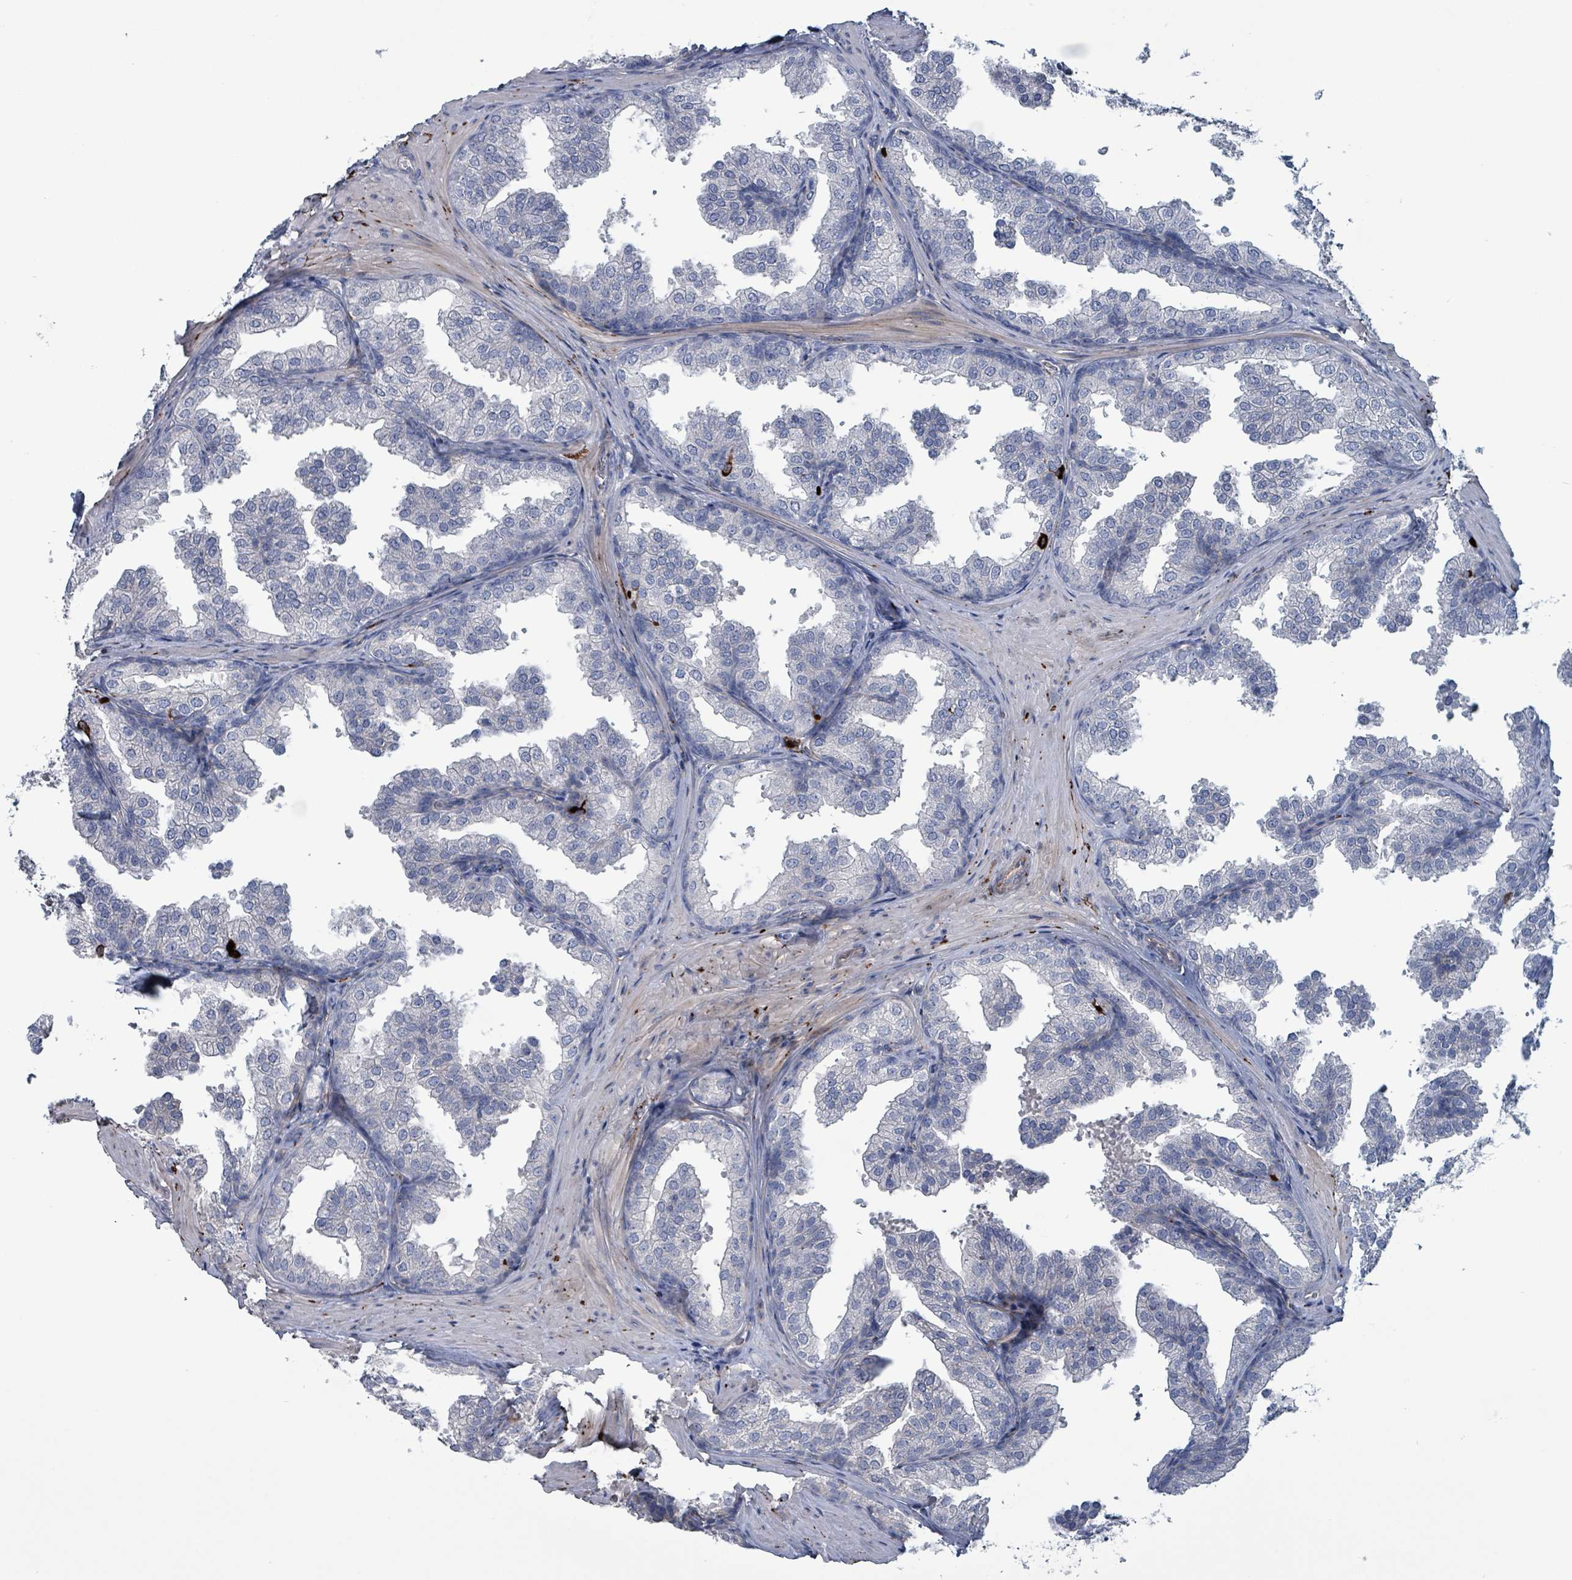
{"staining": {"intensity": "negative", "quantity": "none", "location": "none"}, "tissue": "prostate", "cell_type": "Glandular cells", "image_type": "normal", "snomed": [{"axis": "morphology", "description": "Normal tissue, NOS"}, {"axis": "topography", "description": "Prostate"}], "caption": "An immunohistochemistry (IHC) photomicrograph of benign prostate is shown. There is no staining in glandular cells of prostate. (Brightfield microscopy of DAB (3,3'-diaminobenzidine) IHC at high magnification).", "gene": "TAAR5", "patient": {"sex": "male", "age": 37}}